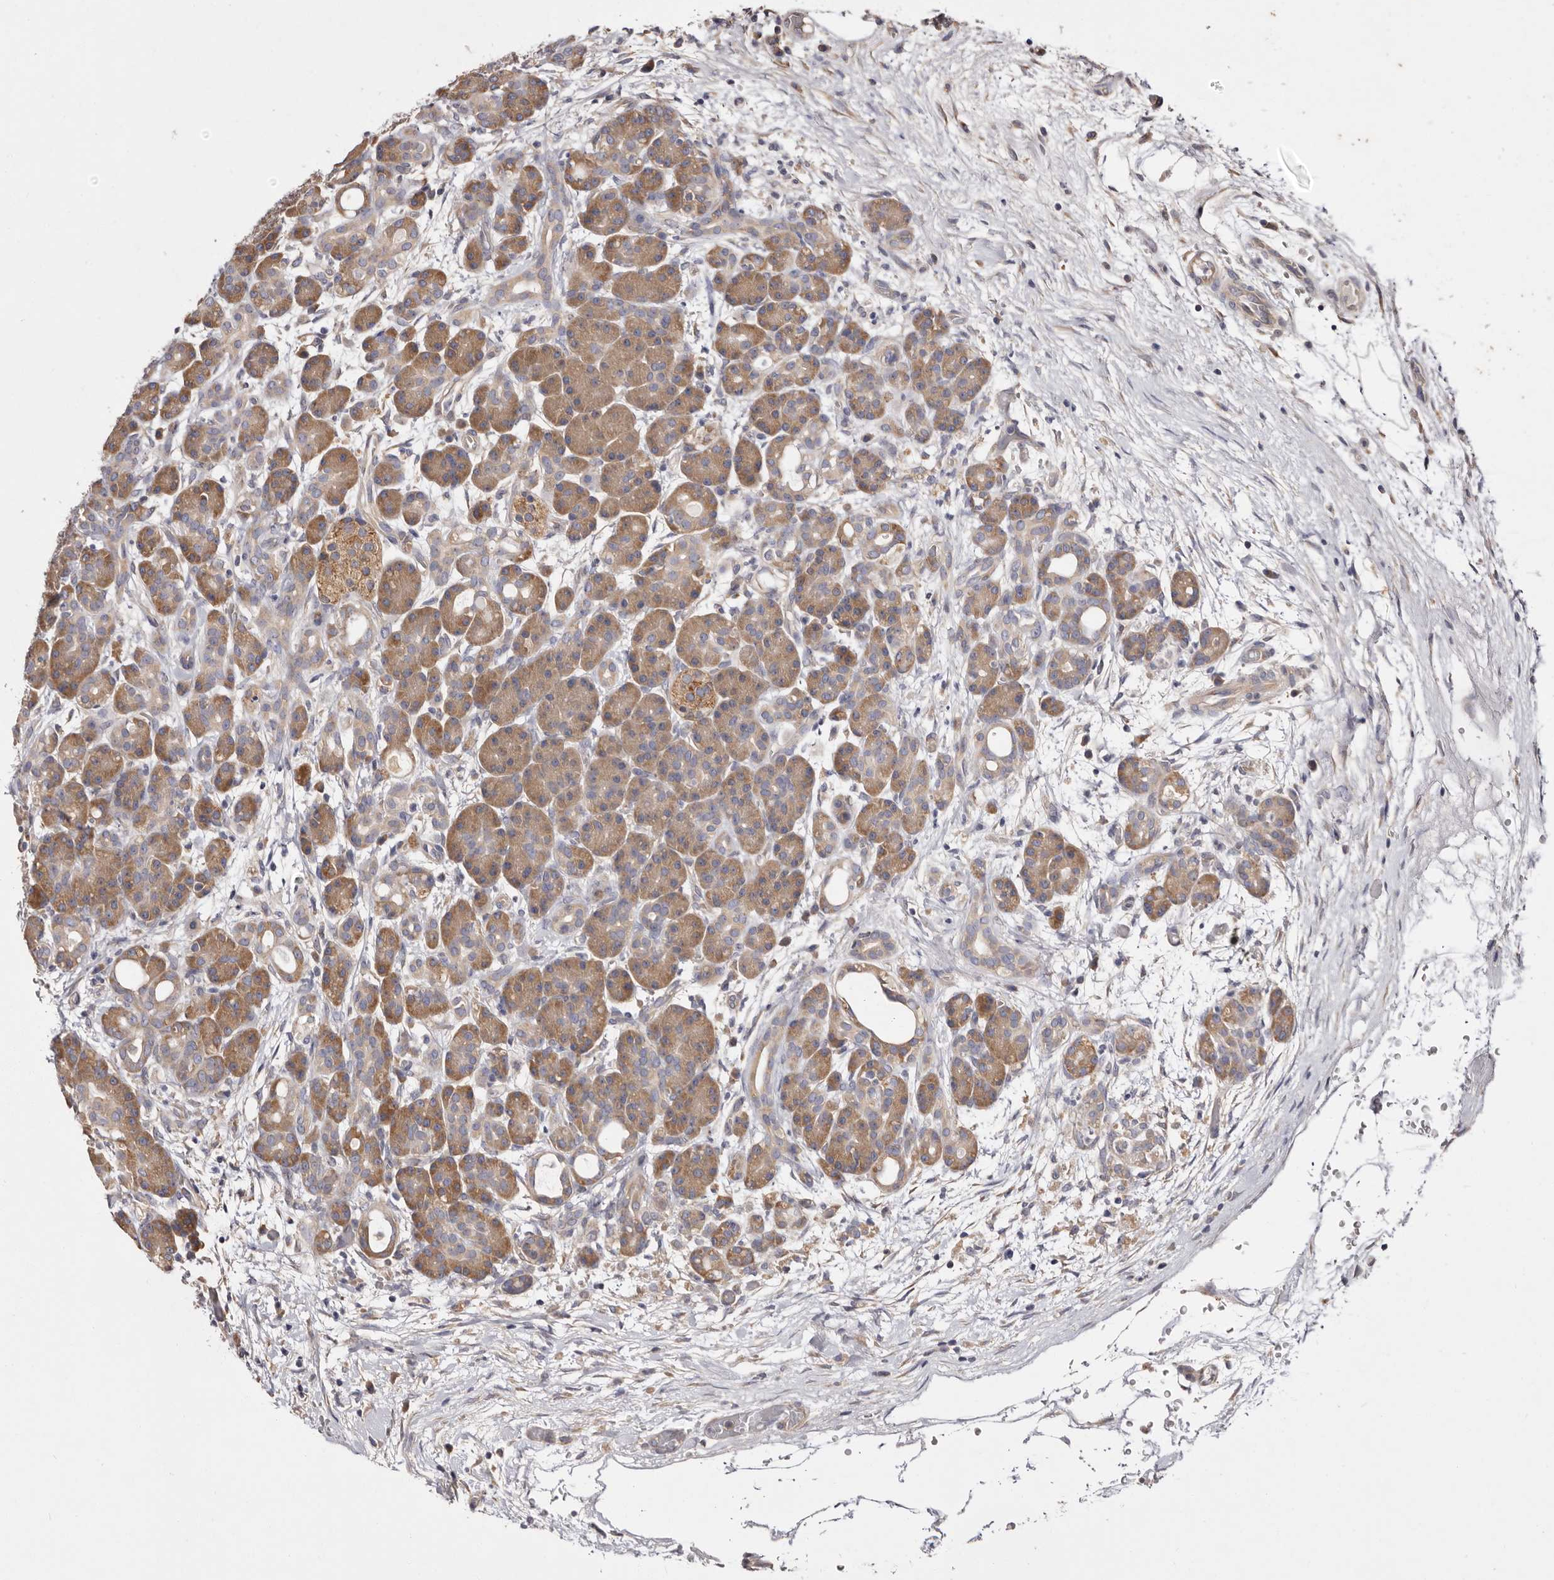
{"staining": {"intensity": "moderate", "quantity": ">75%", "location": "cytoplasmic/membranous"}, "tissue": "pancreas", "cell_type": "Exocrine glandular cells", "image_type": "normal", "snomed": [{"axis": "morphology", "description": "Normal tissue, NOS"}, {"axis": "topography", "description": "Pancreas"}], "caption": "Moderate cytoplasmic/membranous protein positivity is appreciated in approximately >75% of exocrine glandular cells in pancreas.", "gene": "FAM167B", "patient": {"sex": "male", "age": 63}}